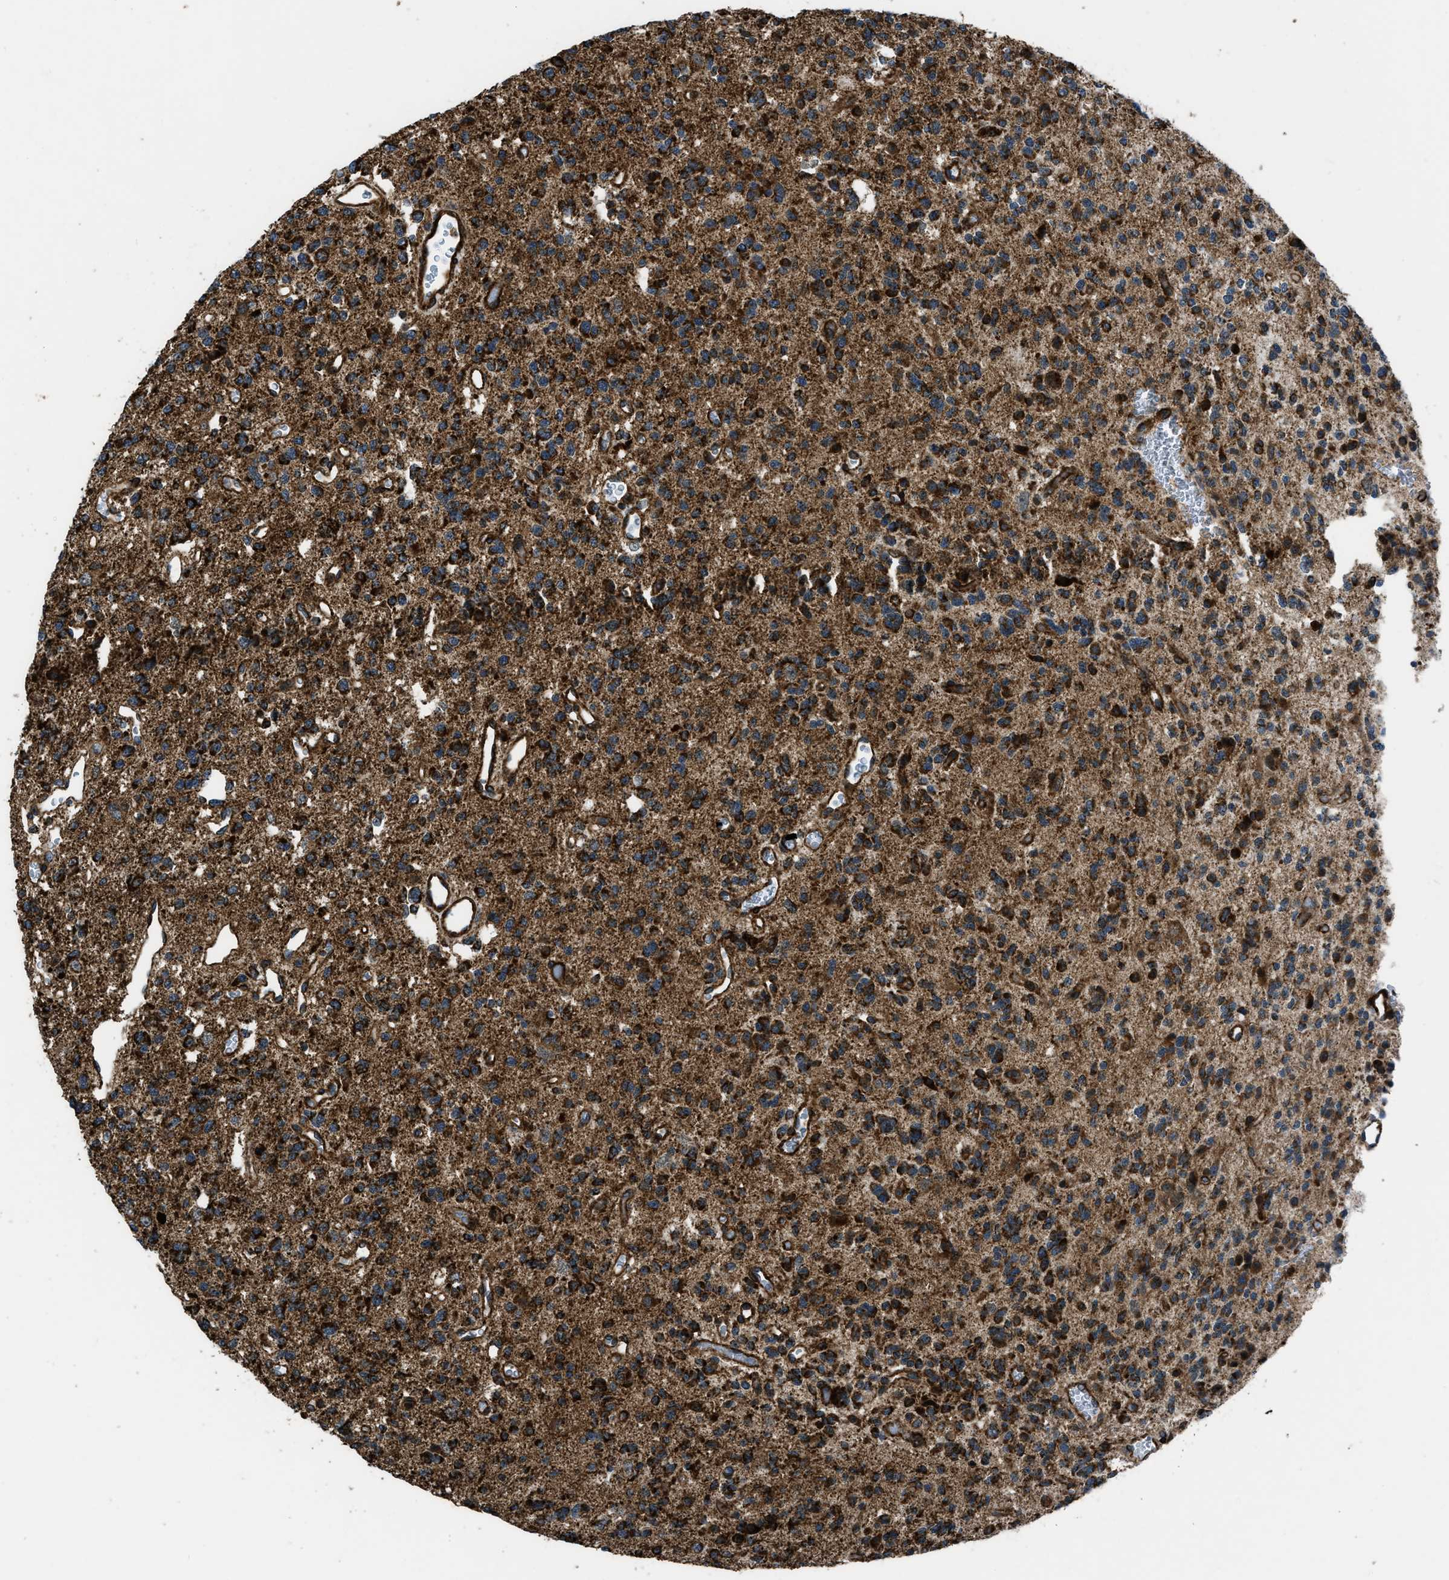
{"staining": {"intensity": "strong", "quantity": ">75%", "location": "cytoplasmic/membranous"}, "tissue": "glioma", "cell_type": "Tumor cells", "image_type": "cancer", "snomed": [{"axis": "morphology", "description": "Glioma, malignant, Low grade"}, {"axis": "topography", "description": "Brain"}], "caption": "Immunohistochemical staining of malignant glioma (low-grade) demonstrates strong cytoplasmic/membranous protein staining in about >75% of tumor cells. (brown staining indicates protein expression, while blue staining denotes nuclei).", "gene": "GSDME", "patient": {"sex": "male", "age": 38}}